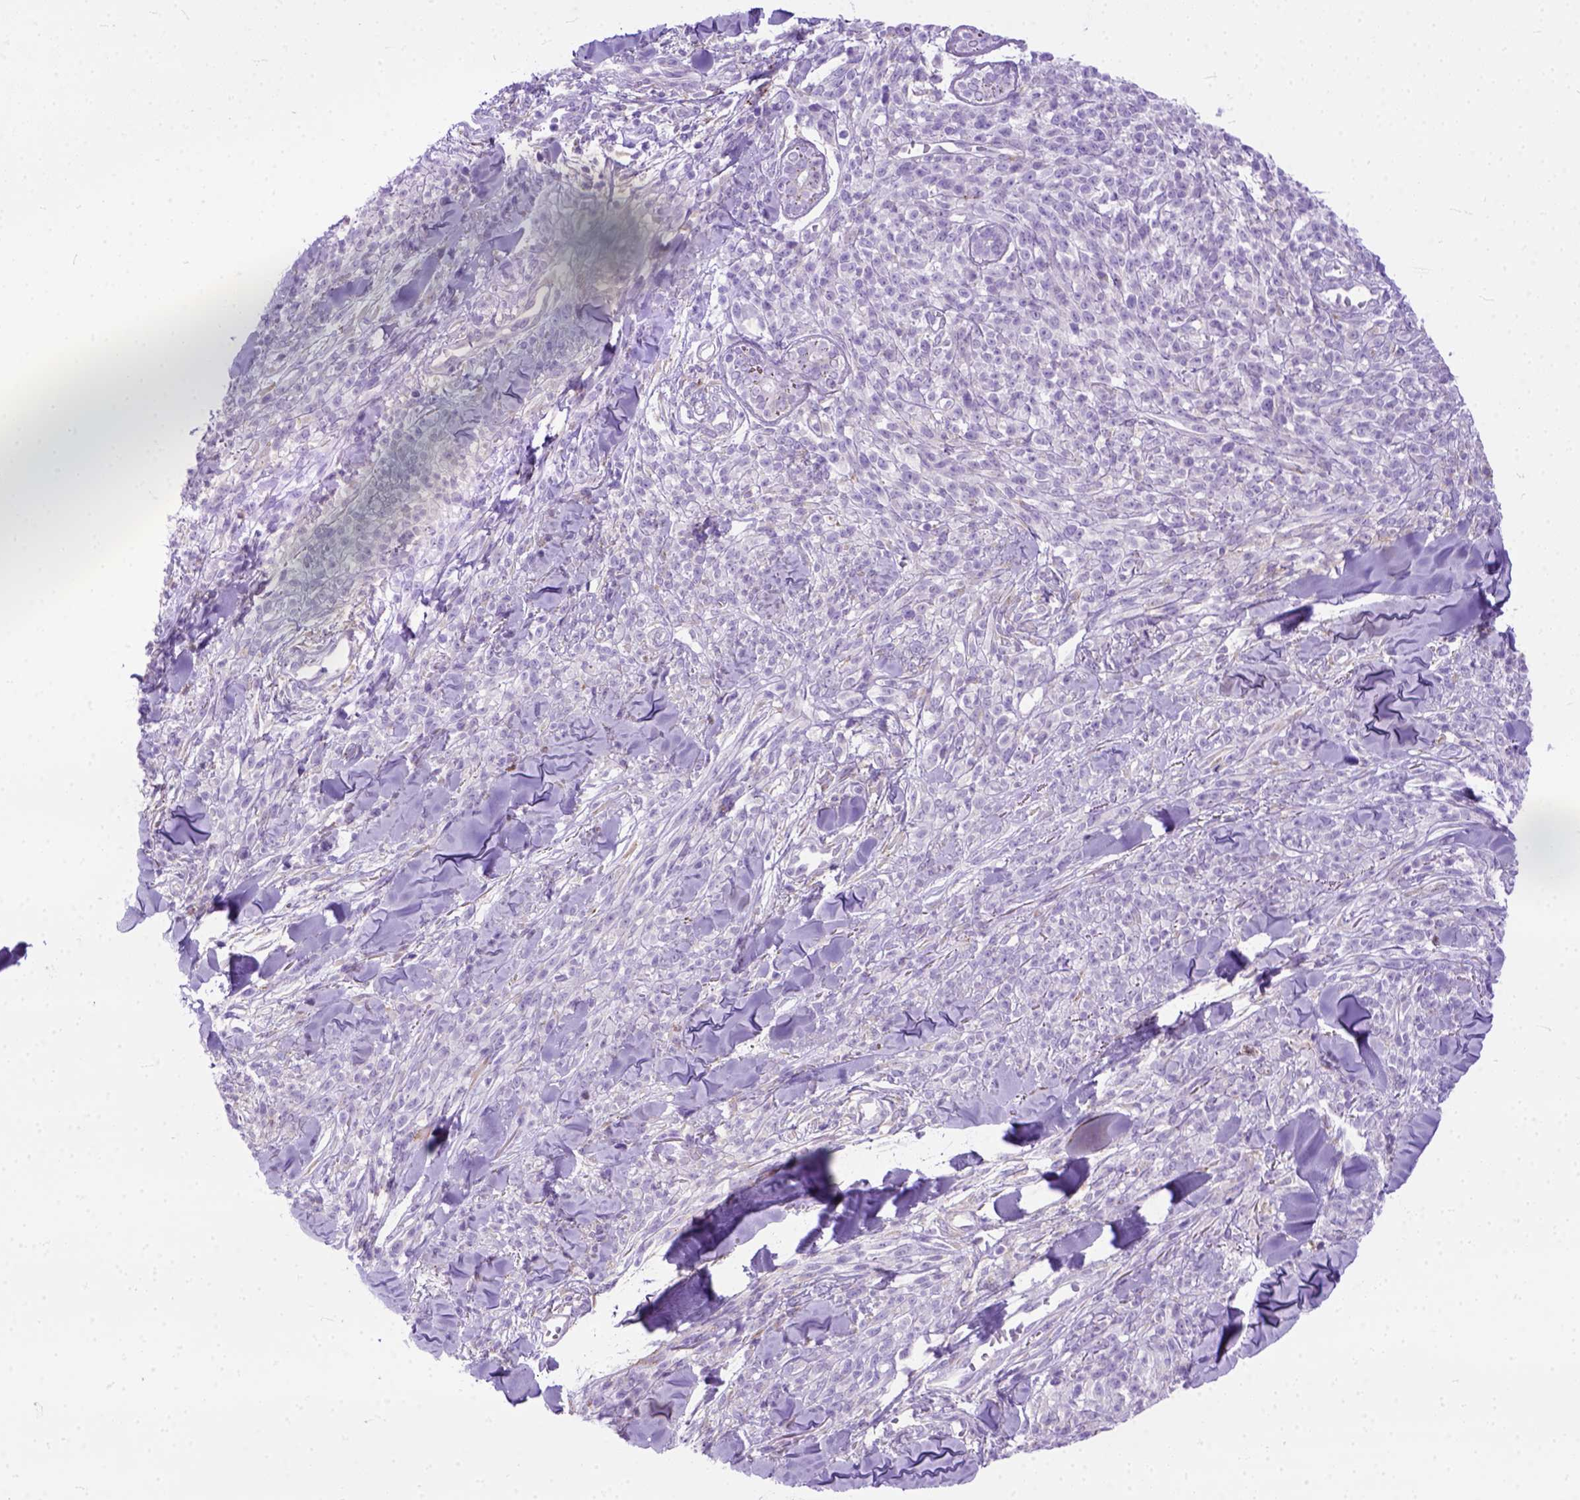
{"staining": {"intensity": "negative", "quantity": "none", "location": "none"}, "tissue": "melanoma", "cell_type": "Tumor cells", "image_type": "cancer", "snomed": [{"axis": "morphology", "description": "Malignant melanoma, NOS"}, {"axis": "topography", "description": "Skin"}, {"axis": "topography", "description": "Skin of trunk"}], "caption": "IHC of melanoma demonstrates no staining in tumor cells. (DAB (3,3'-diaminobenzidine) immunohistochemistry, high magnification).", "gene": "PLK4", "patient": {"sex": "male", "age": 74}}